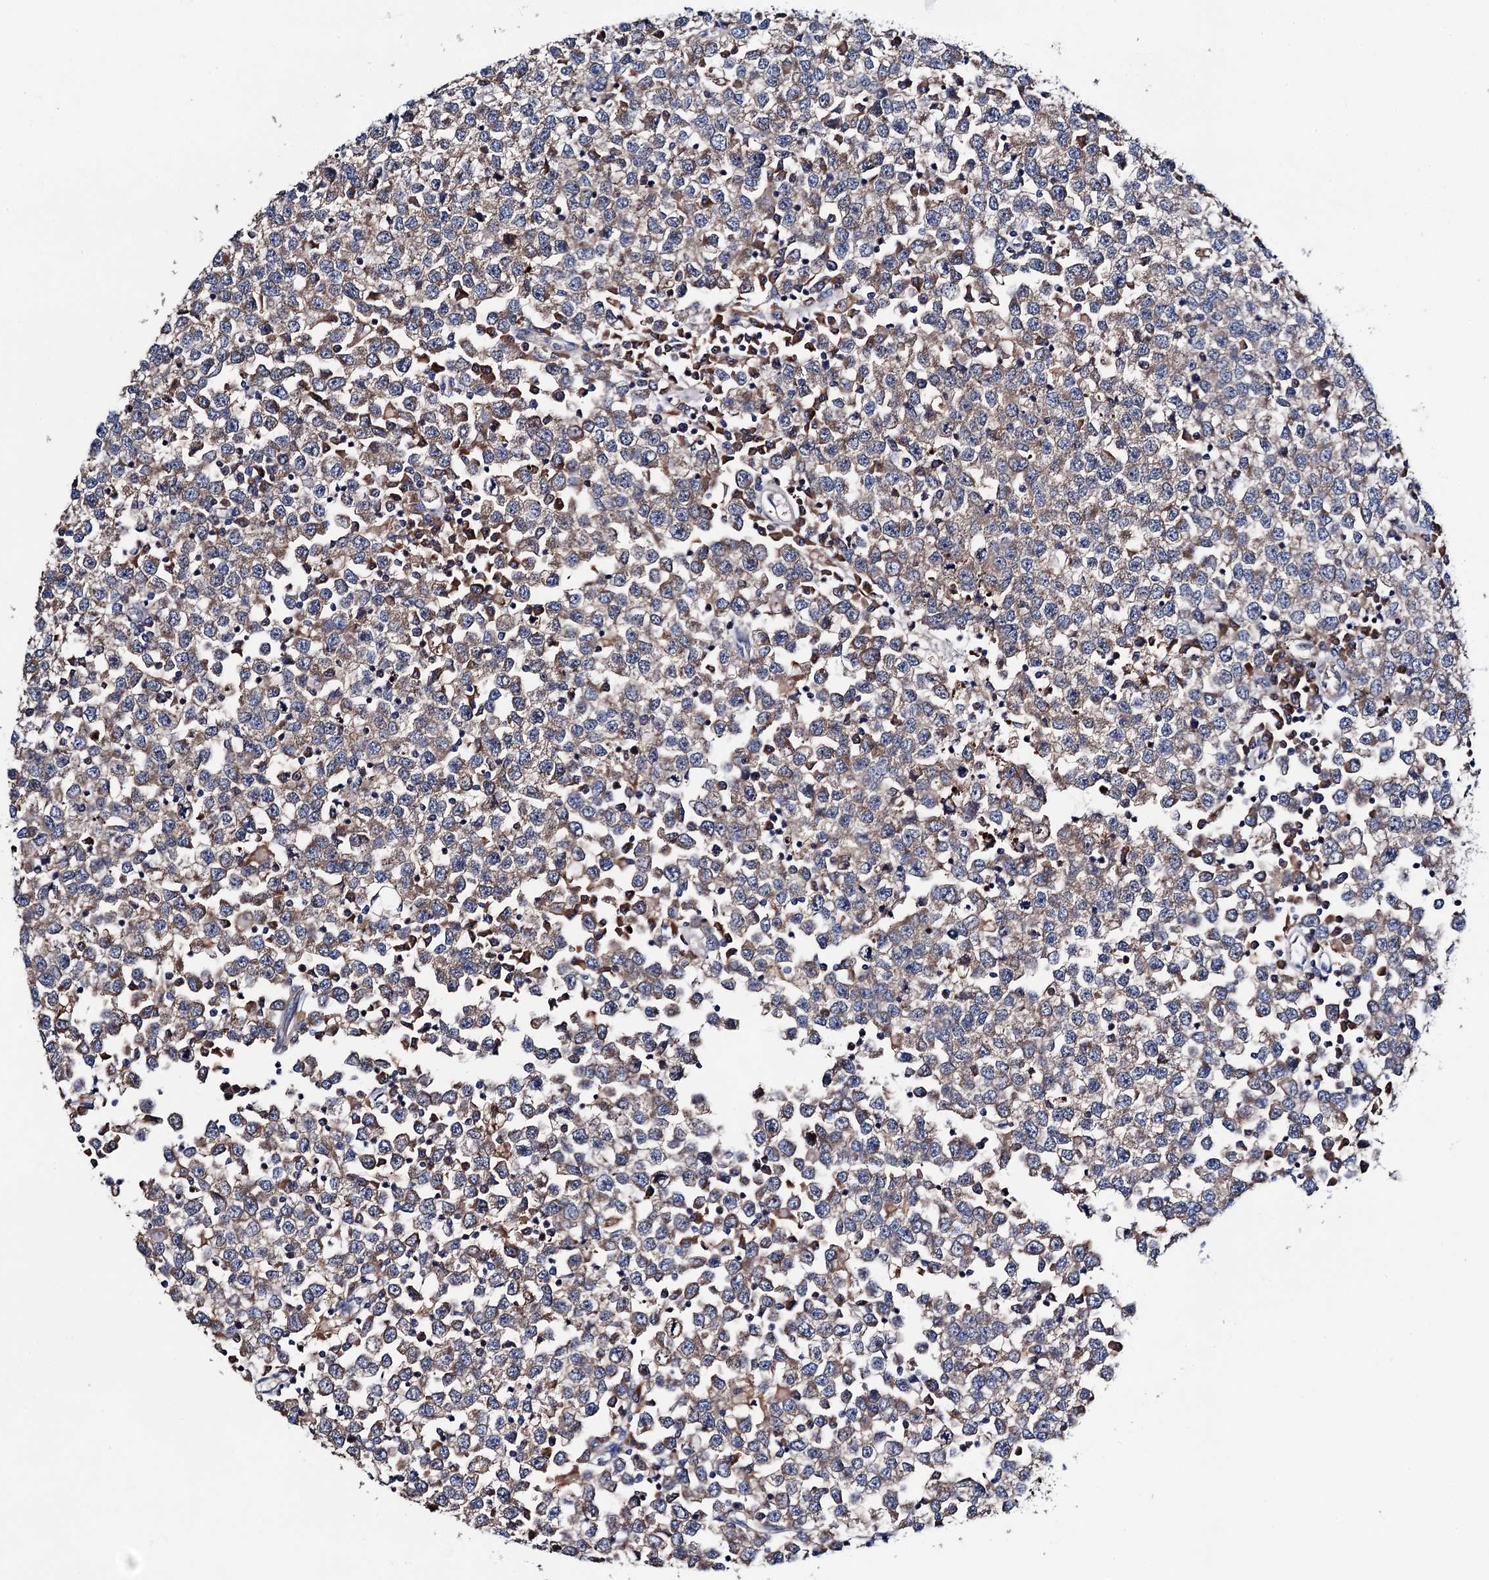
{"staining": {"intensity": "weak", "quantity": "25%-75%", "location": "cytoplasmic/membranous"}, "tissue": "testis cancer", "cell_type": "Tumor cells", "image_type": "cancer", "snomed": [{"axis": "morphology", "description": "Seminoma, NOS"}, {"axis": "topography", "description": "Testis"}], "caption": "Immunohistochemistry (DAB) staining of human testis seminoma shows weak cytoplasmic/membranous protein expression in approximately 25%-75% of tumor cells.", "gene": "TRMT112", "patient": {"sex": "male", "age": 65}}